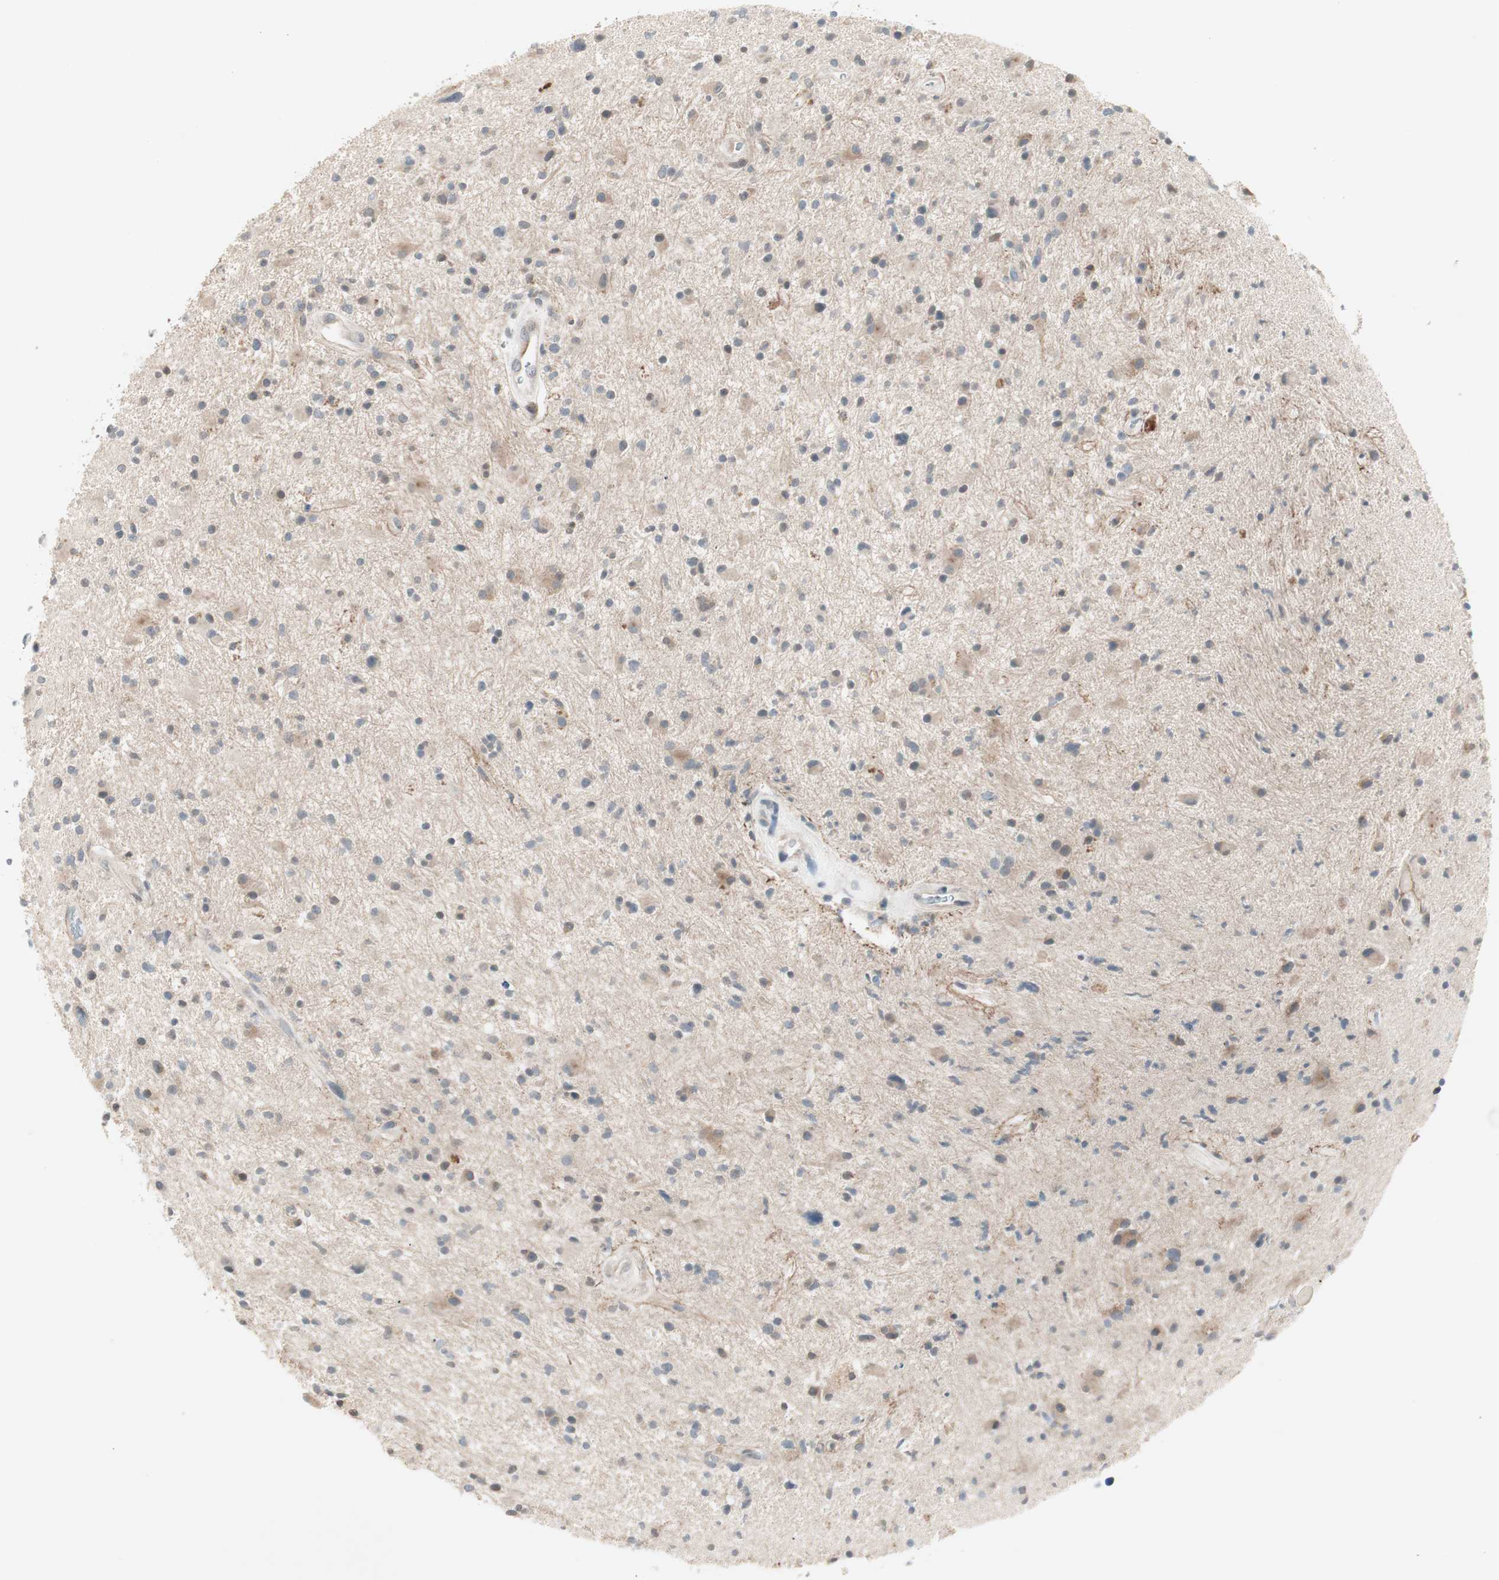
{"staining": {"intensity": "weak", "quantity": "25%-75%", "location": "cytoplasmic/membranous"}, "tissue": "glioma", "cell_type": "Tumor cells", "image_type": "cancer", "snomed": [{"axis": "morphology", "description": "Glioma, malignant, High grade"}, {"axis": "topography", "description": "Brain"}], "caption": "Immunohistochemistry (IHC) micrograph of malignant glioma (high-grade) stained for a protein (brown), which shows low levels of weak cytoplasmic/membranous staining in about 25%-75% of tumor cells.", "gene": "ITGB4", "patient": {"sex": "male", "age": 33}}